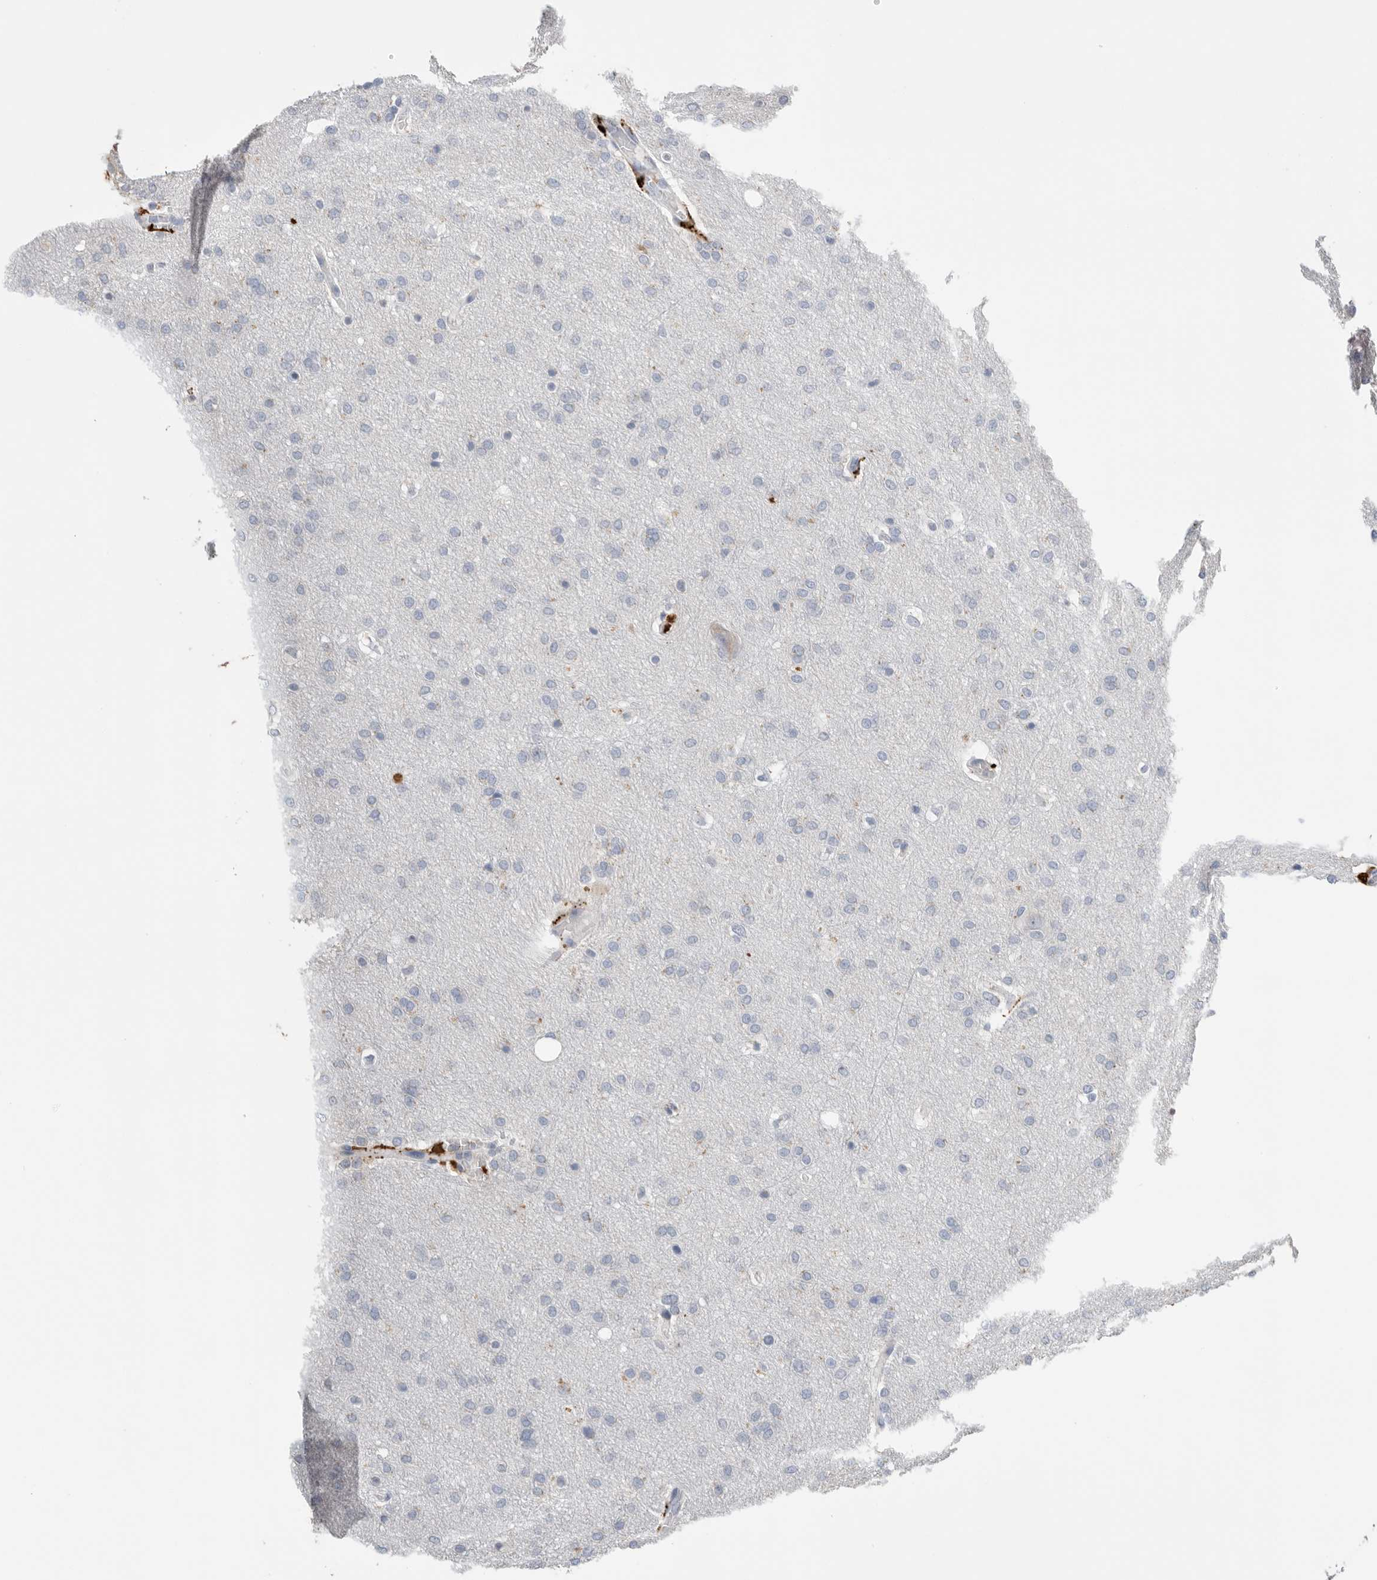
{"staining": {"intensity": "negative", "quantity": "none", "location": "none"}, "tissue": "glioma", "cell_type": "Tumor cells", "image_type": "cancer", "snomed": [{"axis": "morphology", "description": "Glioma, malignant, Low grade"}, {"axis": "topography", "description": "Brain"}], "caption": "This photomicrograph is of malignant glioma (low-grade) stained with IHC to label a protein in brown with the nuclei are counter-stained blue. There is no staining in tumor cells.", "gene": "GGH", "patient": {"sex": "female", "age": 37}}